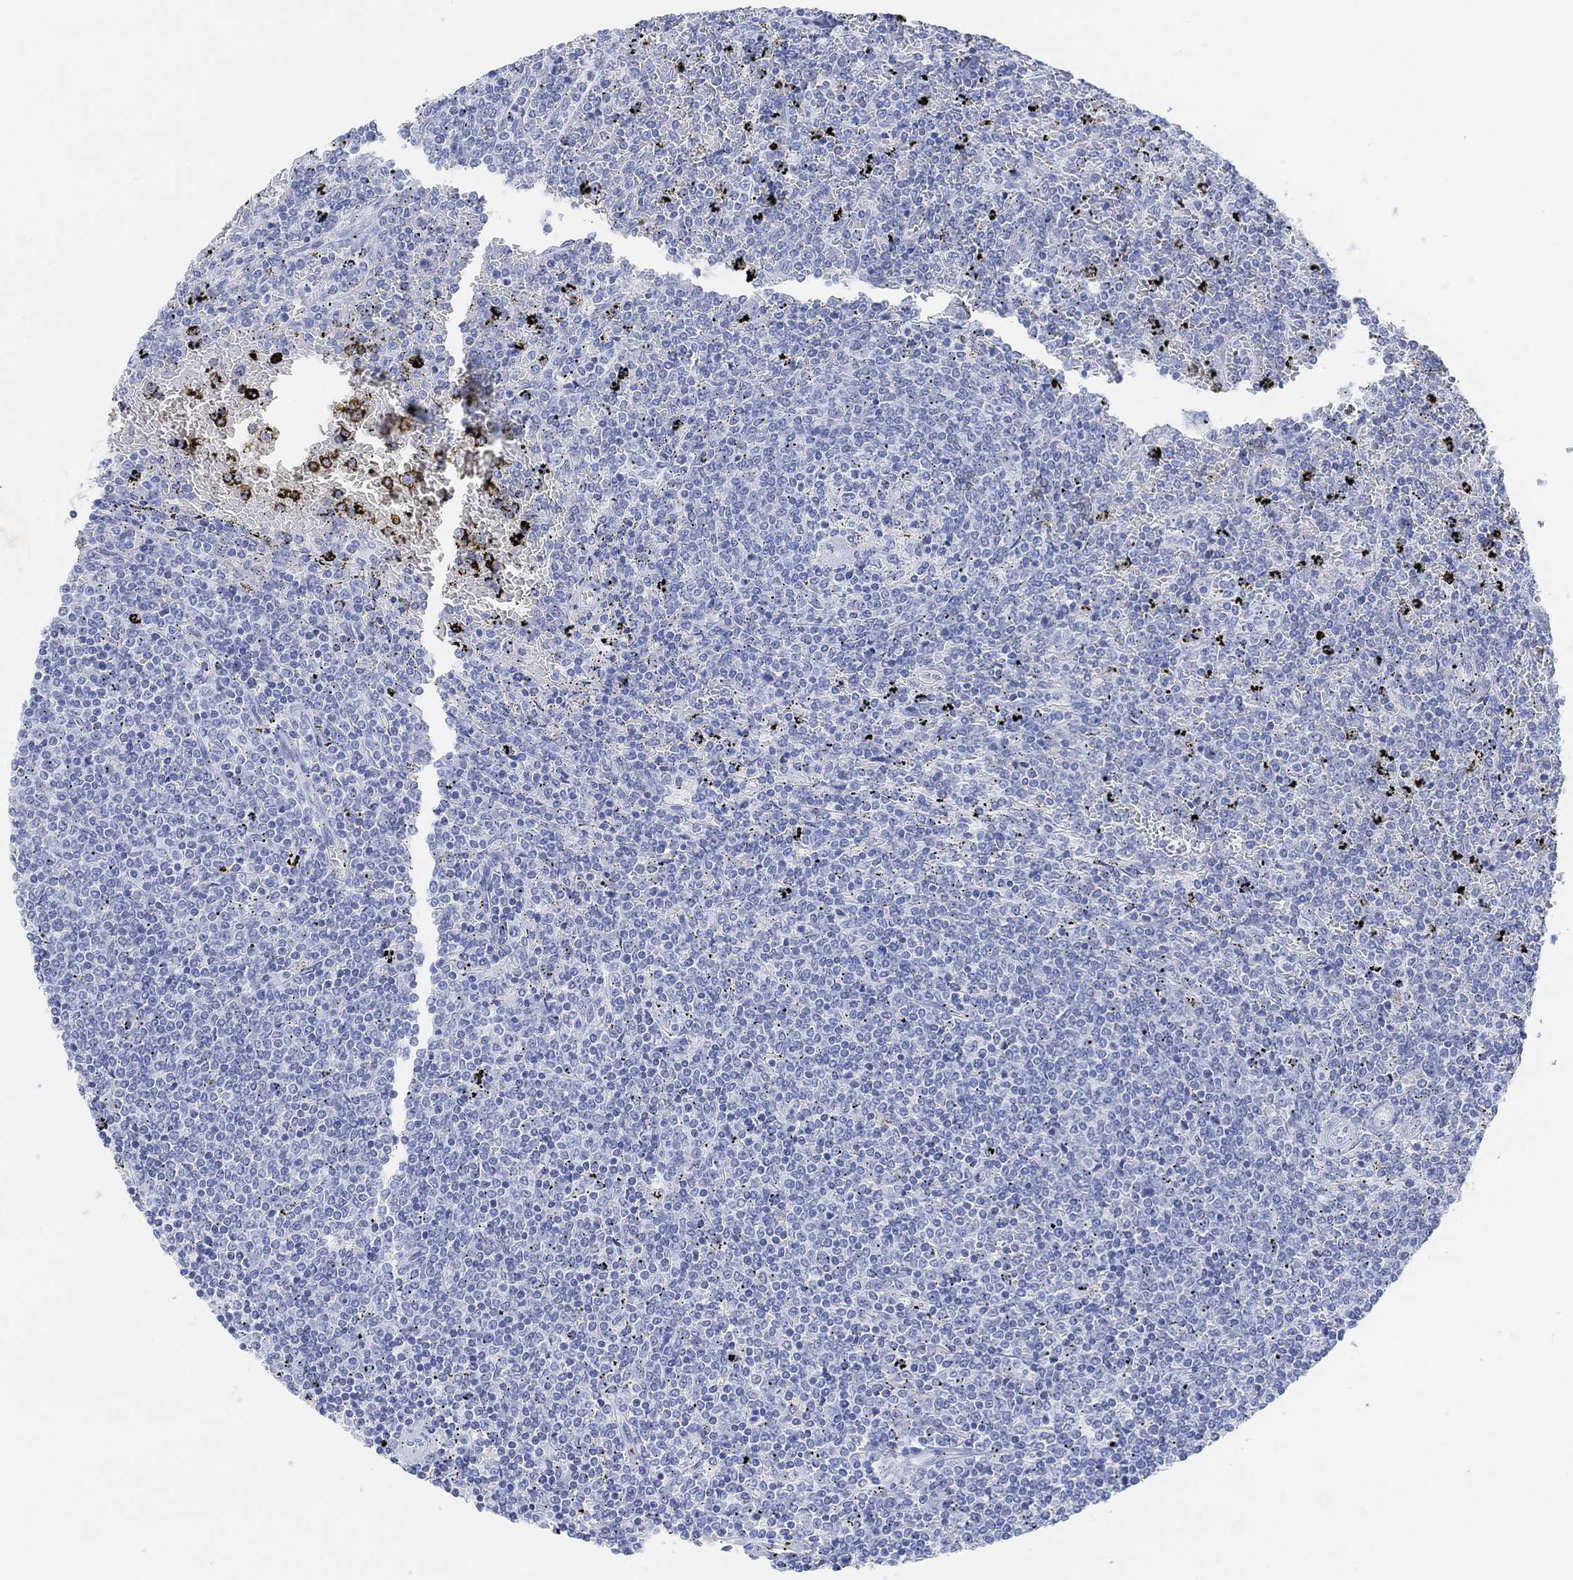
{"staining": {"intensity": "negative", "quantity": "none", "location": "none"}, "tissue": "lymphoma", "cell_type": "Tumor cells", "image_type": "cancer", "snomed": [{"axis": "morphology", "description": "Malignant lymphoma, non-Hodgkin's type, Low grade"}, {"axis": "topography", "description": "Spleen"}], "caption": "Tumor cells show no significant staining in lymphoma.", "gene": "ENO4", "patient": {"sex": "female", "age": 77}}